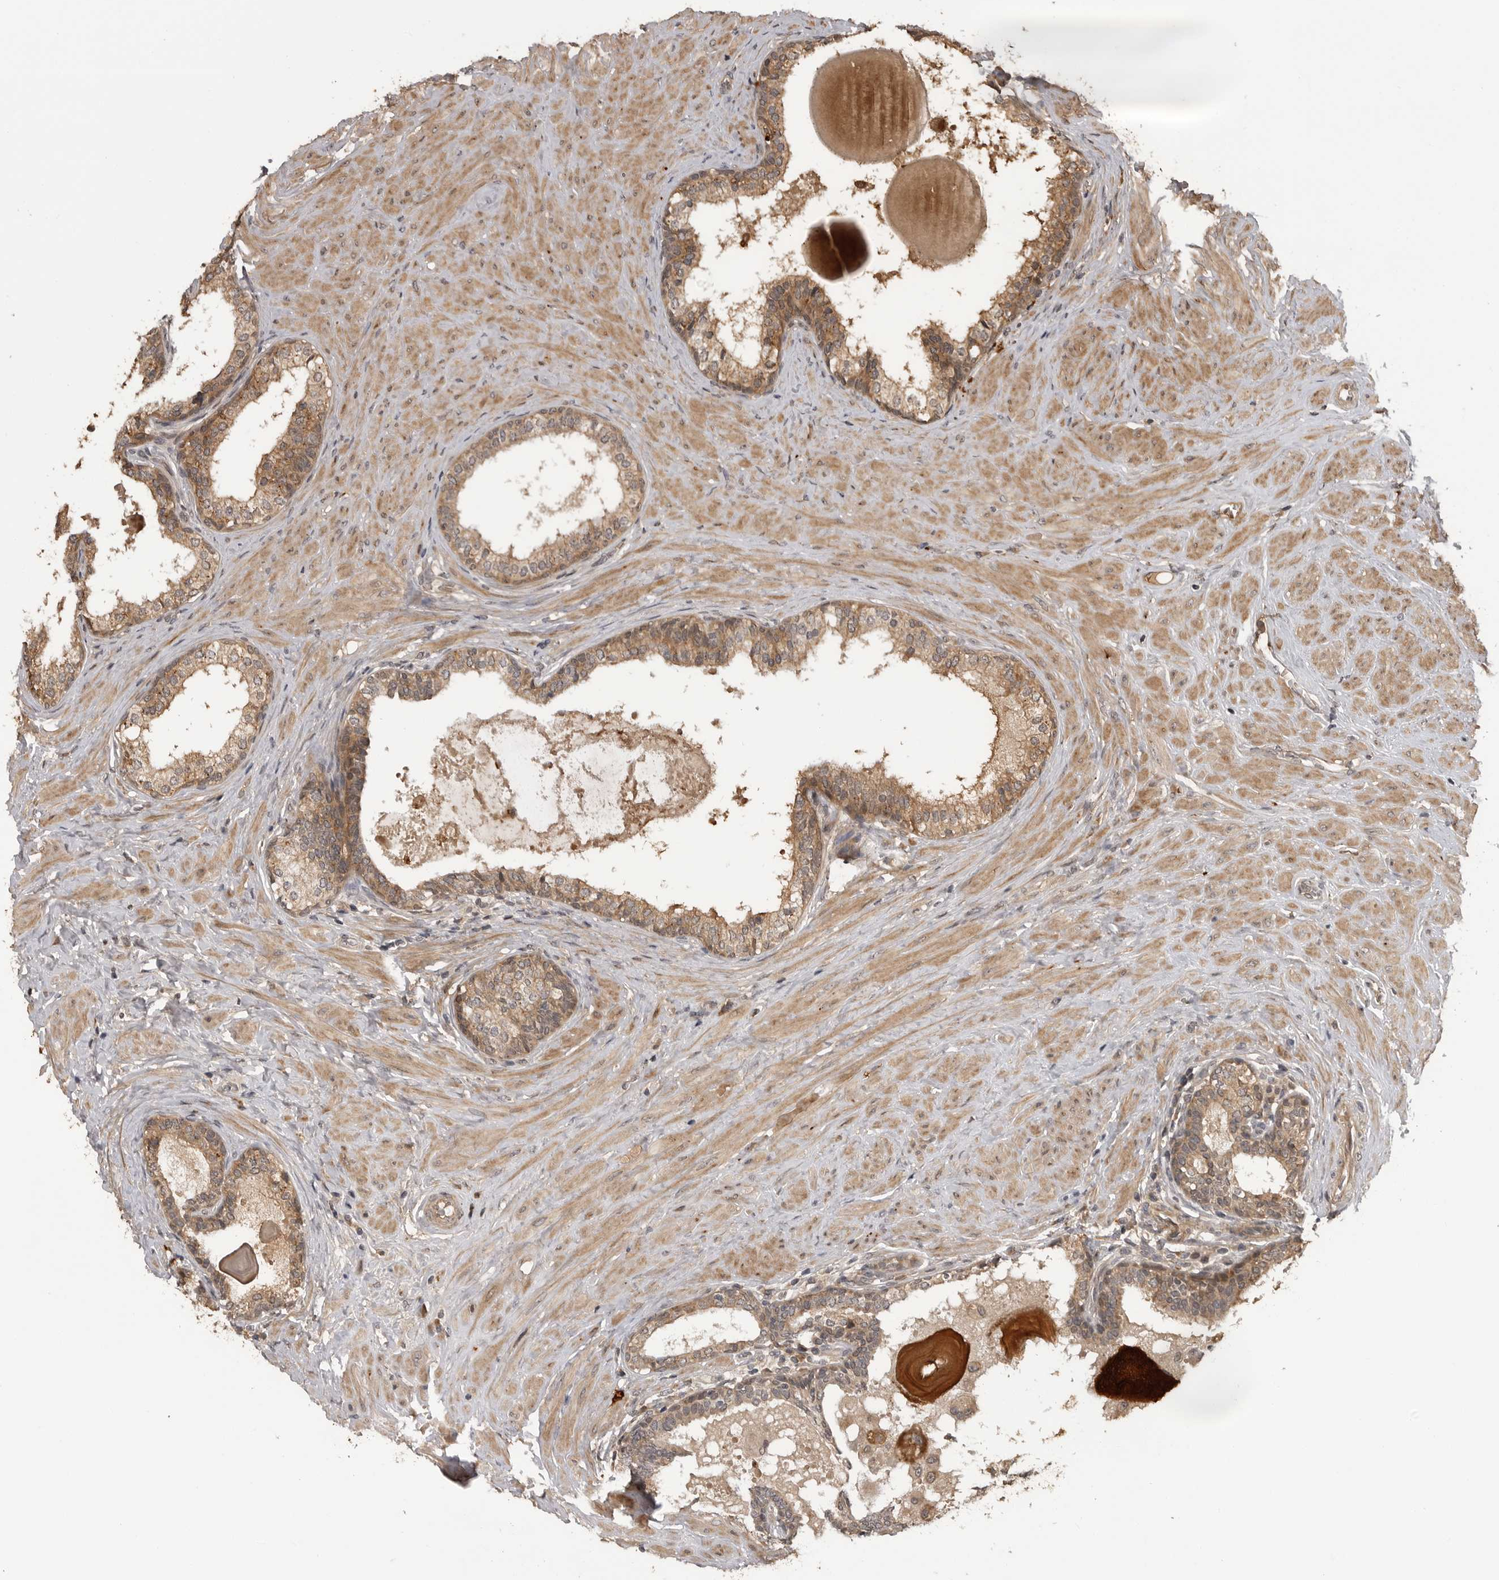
{"staining": {"intensity": "moderate", "quantity": ">75%", "location": "cytoplasmic/membranous"}, "tissue": "prostate cancer", "cell_type": "Tumor cells", "image_type": "cancer", "snomed": [{"axis": "morphology", "description": "Adenocarcinoma, High grade"}, {"axis": "topography", "description": "Prostate"}], "caption": "DAB (3,3'-diaminobenzidine) immunohistochemical staining of human prostate cancer demonstrates moderate cytoplasmic/membranous protein expression in approximately >75% of tumor cells. Using DAB (brown) and hematoxylin (blue) stains, captured at high magnification using brightfield microscopy.", "gene": "AKAP7", "patient": {"sex": "male", "age": 56}}